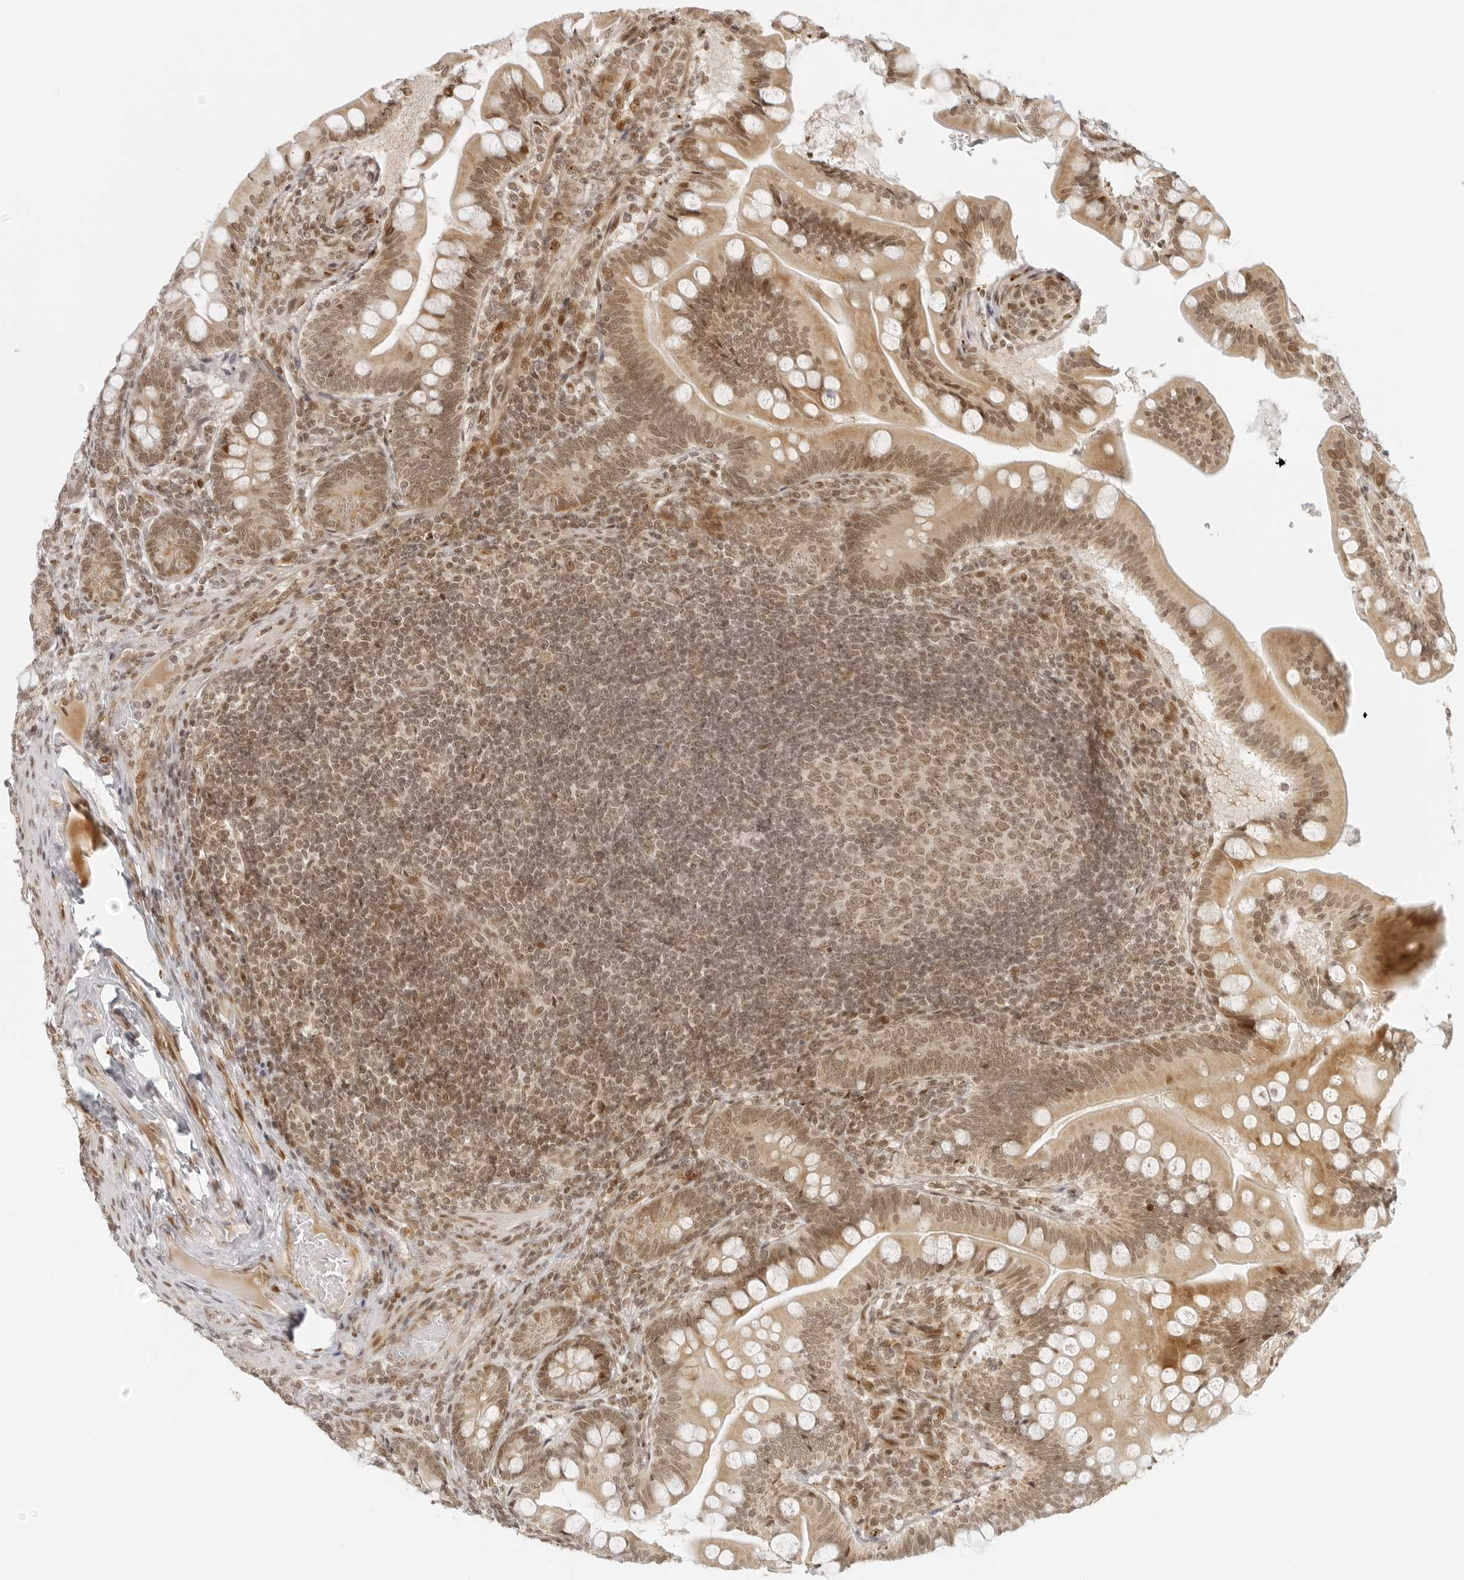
{"staining": {"intensity": "moderate", "quantity": "<25%", "location": "cytoplasmic/membranous,nuclear"}, "tissue": "small intestine", "cell_type": "Glandular cells", "image_type": "normal", "snomed": [{"axis": "morphology", "description": "Normal tissue, NOS"}, {"axis": "topography", "description": "Small intestine"}], "caption": "Small intestine was stained to show a protein in brown. There is low levels of moderate cytoplasmic/membranous,nuclear positivity in approximately <25% of glandular cells.", "gene": "ZNF407", "patient": {"sex": "male", "age": 7}}